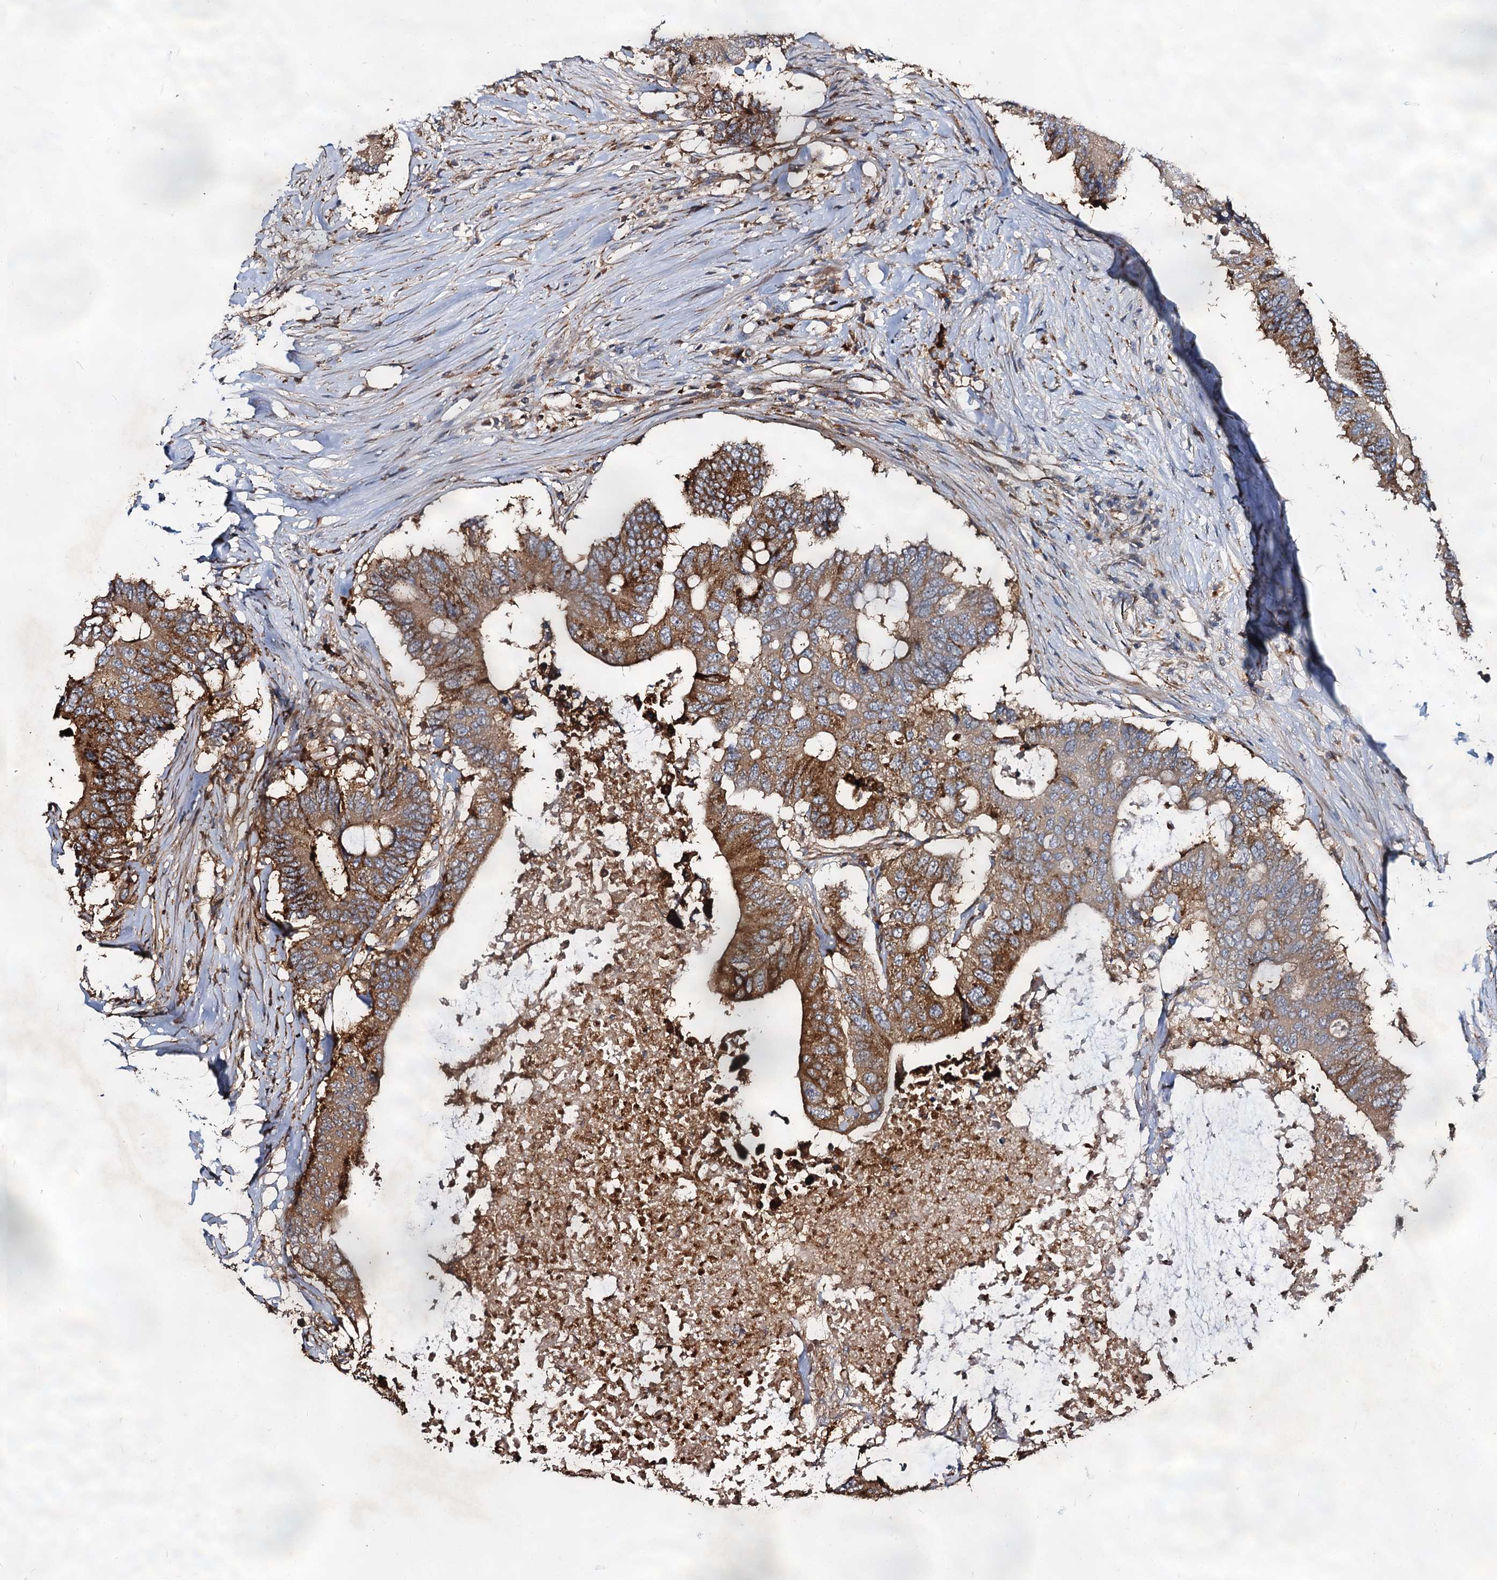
{"staining": {"intensity": "moderate", "quantity": ">75%", "location": "cytoplasmic/membranous"}, "tissue": "colorectal cancer", "cell_type": "Tumor cells", "image_type": "cancer", "snomed": [{"axis": "morphology", "description": "Adenocarcinoma, NOS"}, {"axis": "topography", "description": "Colon"}], "caption": "DAB (3,3'-diaminobenzidine) immunohistochemical staining of adenocarcinoma (colorectal) shows moderate cytoplasmic/membranous protein staining in about >75% of tumor cells.", "gene": "WDR73", "patient": {"sex": "male", "age": 71}}